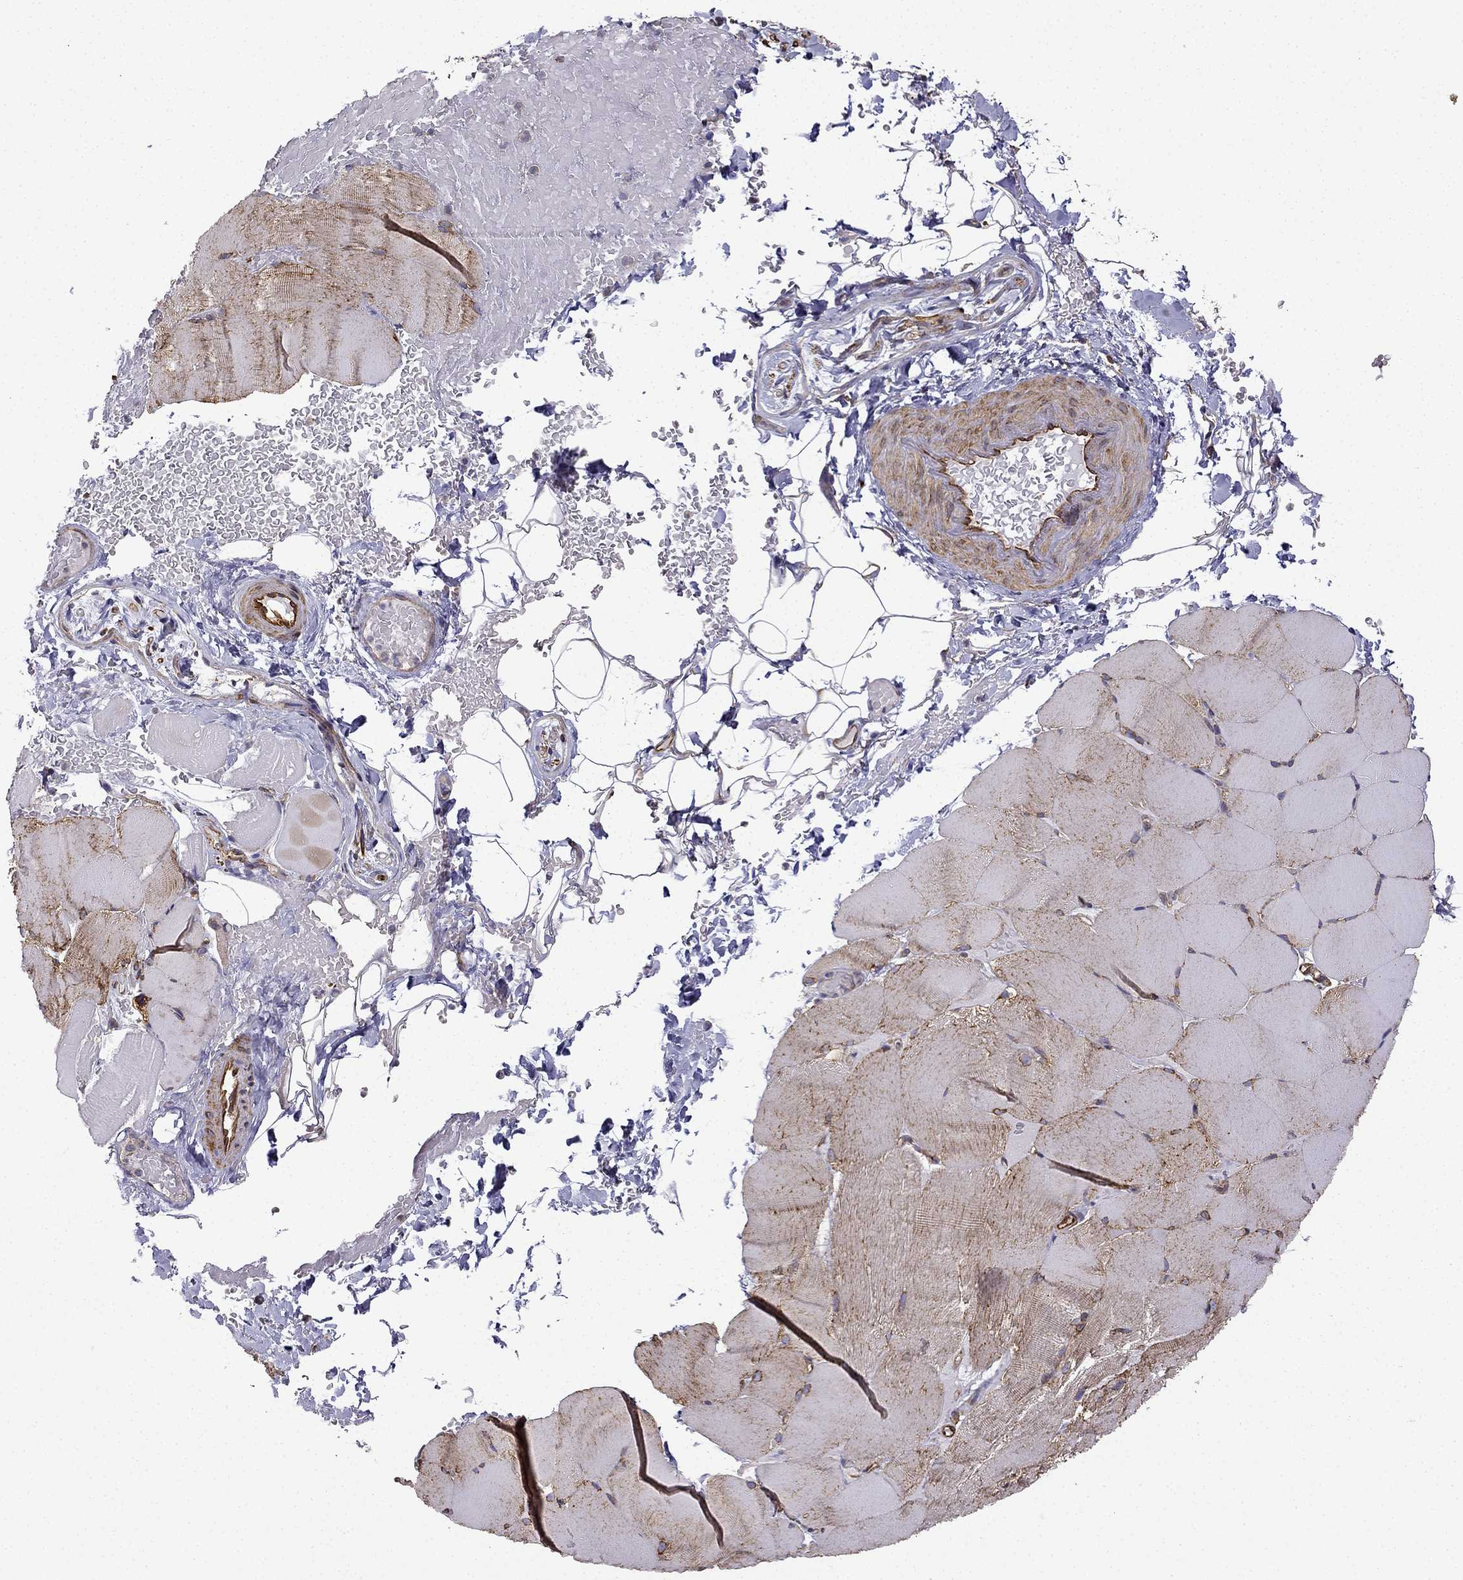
{"staining": {"intensity": "moderate", "quantity": "25%-75%", "location": "cytoplasmic/membranous"}, "tissue": "skeletal muscle", "cell_type": "Myocytes", "image_type": "normal", "snomed": [{"axis": "morphology", "description": "Normal tissue, NOS"}, {"axis": "topography", "description": "Skeletal muscle"}], "caption": "Protein expression analysis of benign human skeletal muscle reveals moderate cytoplasmic/membranous expression in about 25%-75% of myocytes. The protein is shown in brown color, while the nuclei are stained blue.", "gene": "MAP4", "patient": {"sex": "female", "age": 37}}